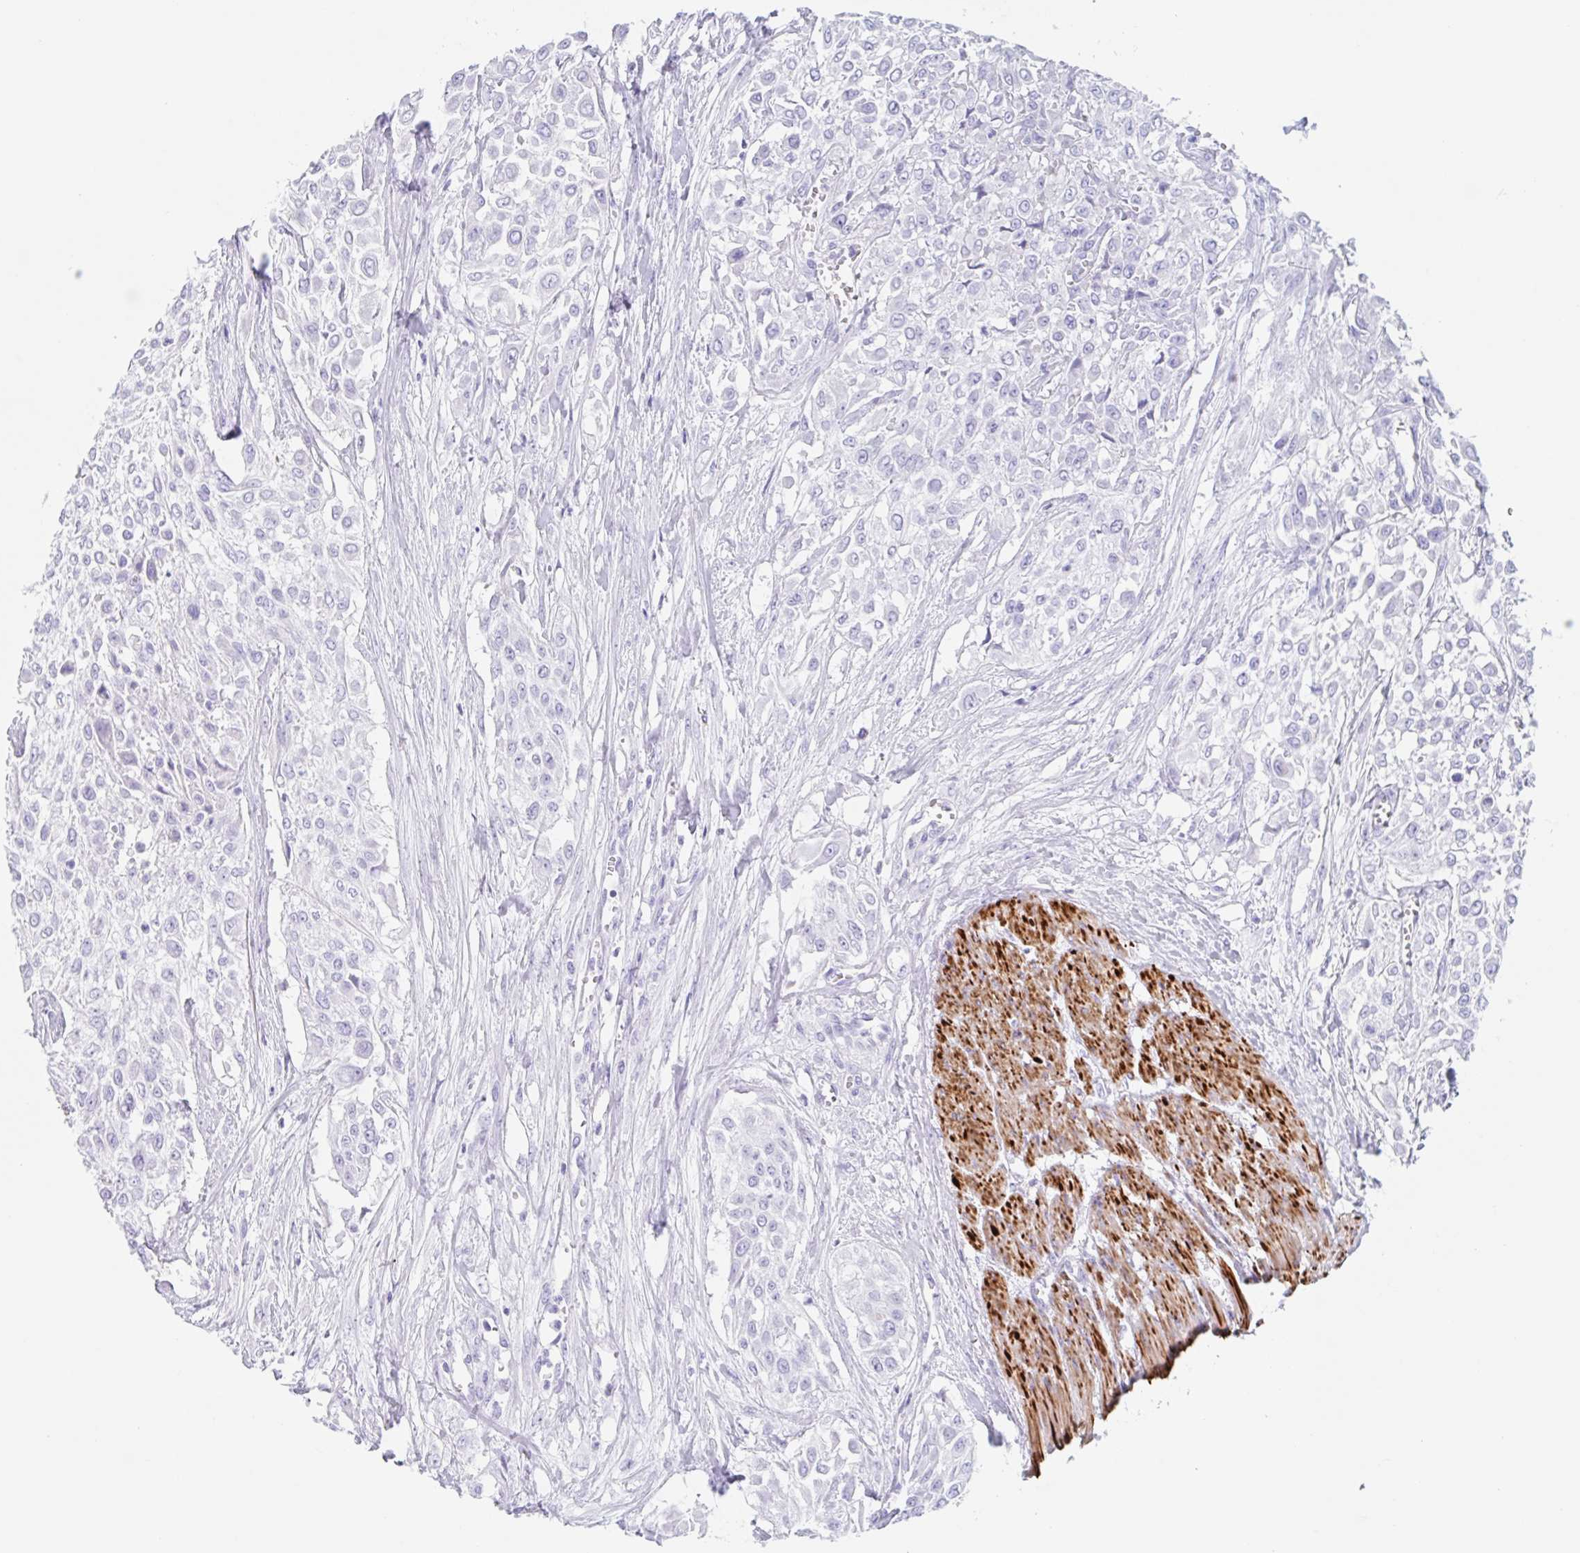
{"staining": {"intensity": "negative", "quantity": "none", "location": "none"}, "tissue": "urothelial cancer", "cell_type": "Tumor cells", "image_type": "cancer", "snomed": [{"axis": "morphology", "description": "Urothelial carcinoma, High grade"}, {"axis": "topography", "description": "Urinary bladder"}], "caption": "Human urothelial cancer stained for a protein using immunohistochemistry (IHC) reveals no positivity in tumor cells.", "gene": "CPTP", "patient": {"sex": "male", "age": 57}}